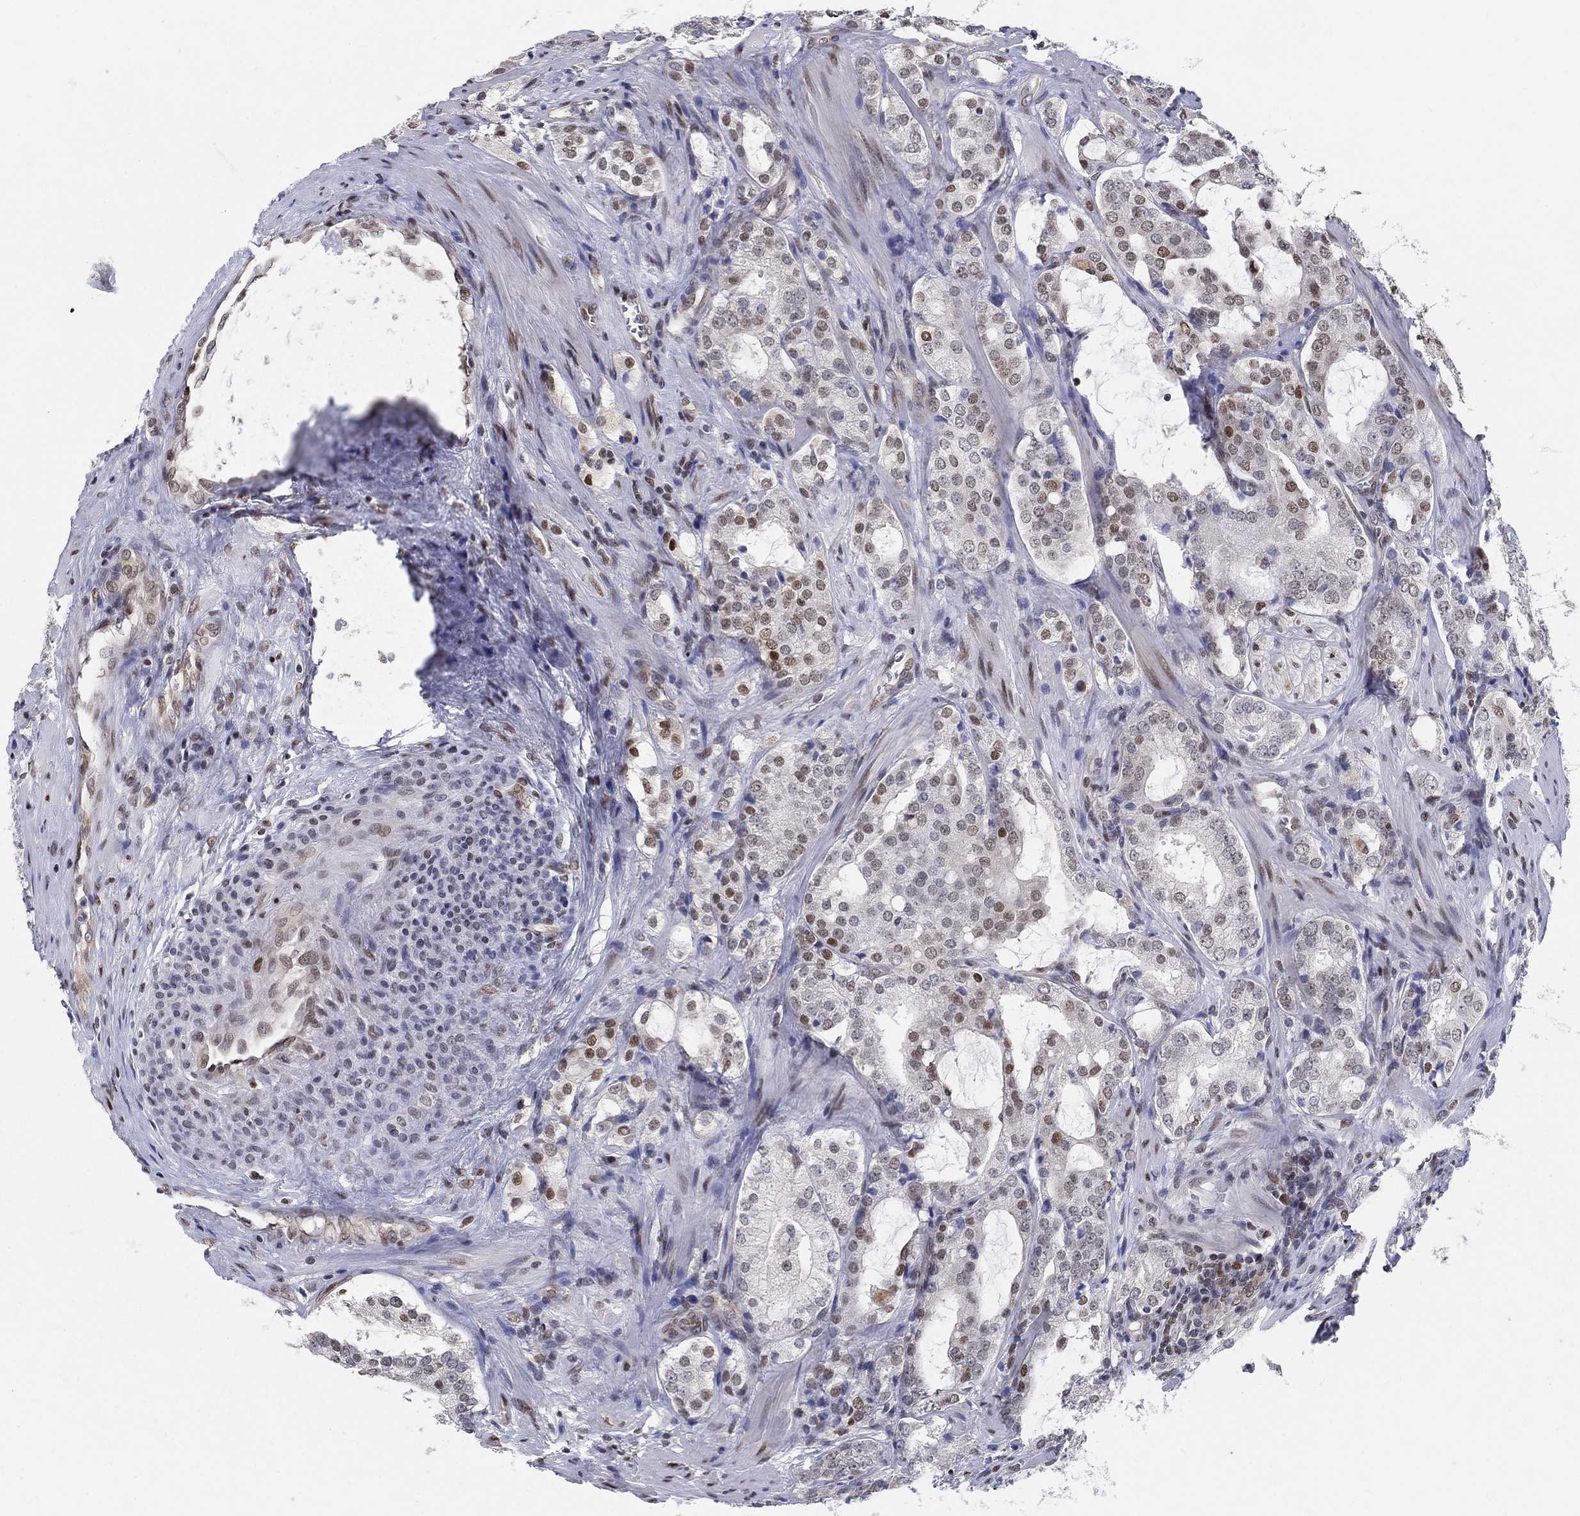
{"staining": {"intensity": "moderate", "quantity": "<25%", "location": "nuclear"}, "tissue": "prostate cancer", "cell_type": "Tumor cells", "image_type": "cancer", "snomed": [{"axis": "morphology", "description": "Adenocarcinoma, NOS"}, {"axis": "topography", "description": "Prostate"}], "caption": "This is an image of immunohistochemistry (IHC) staining of prostate adenocarcinoma, which shows moderate positivity in the nuclear of tumor cells.", "gene": "CENPE", "patient": {"sex": "male", "age": 66}}